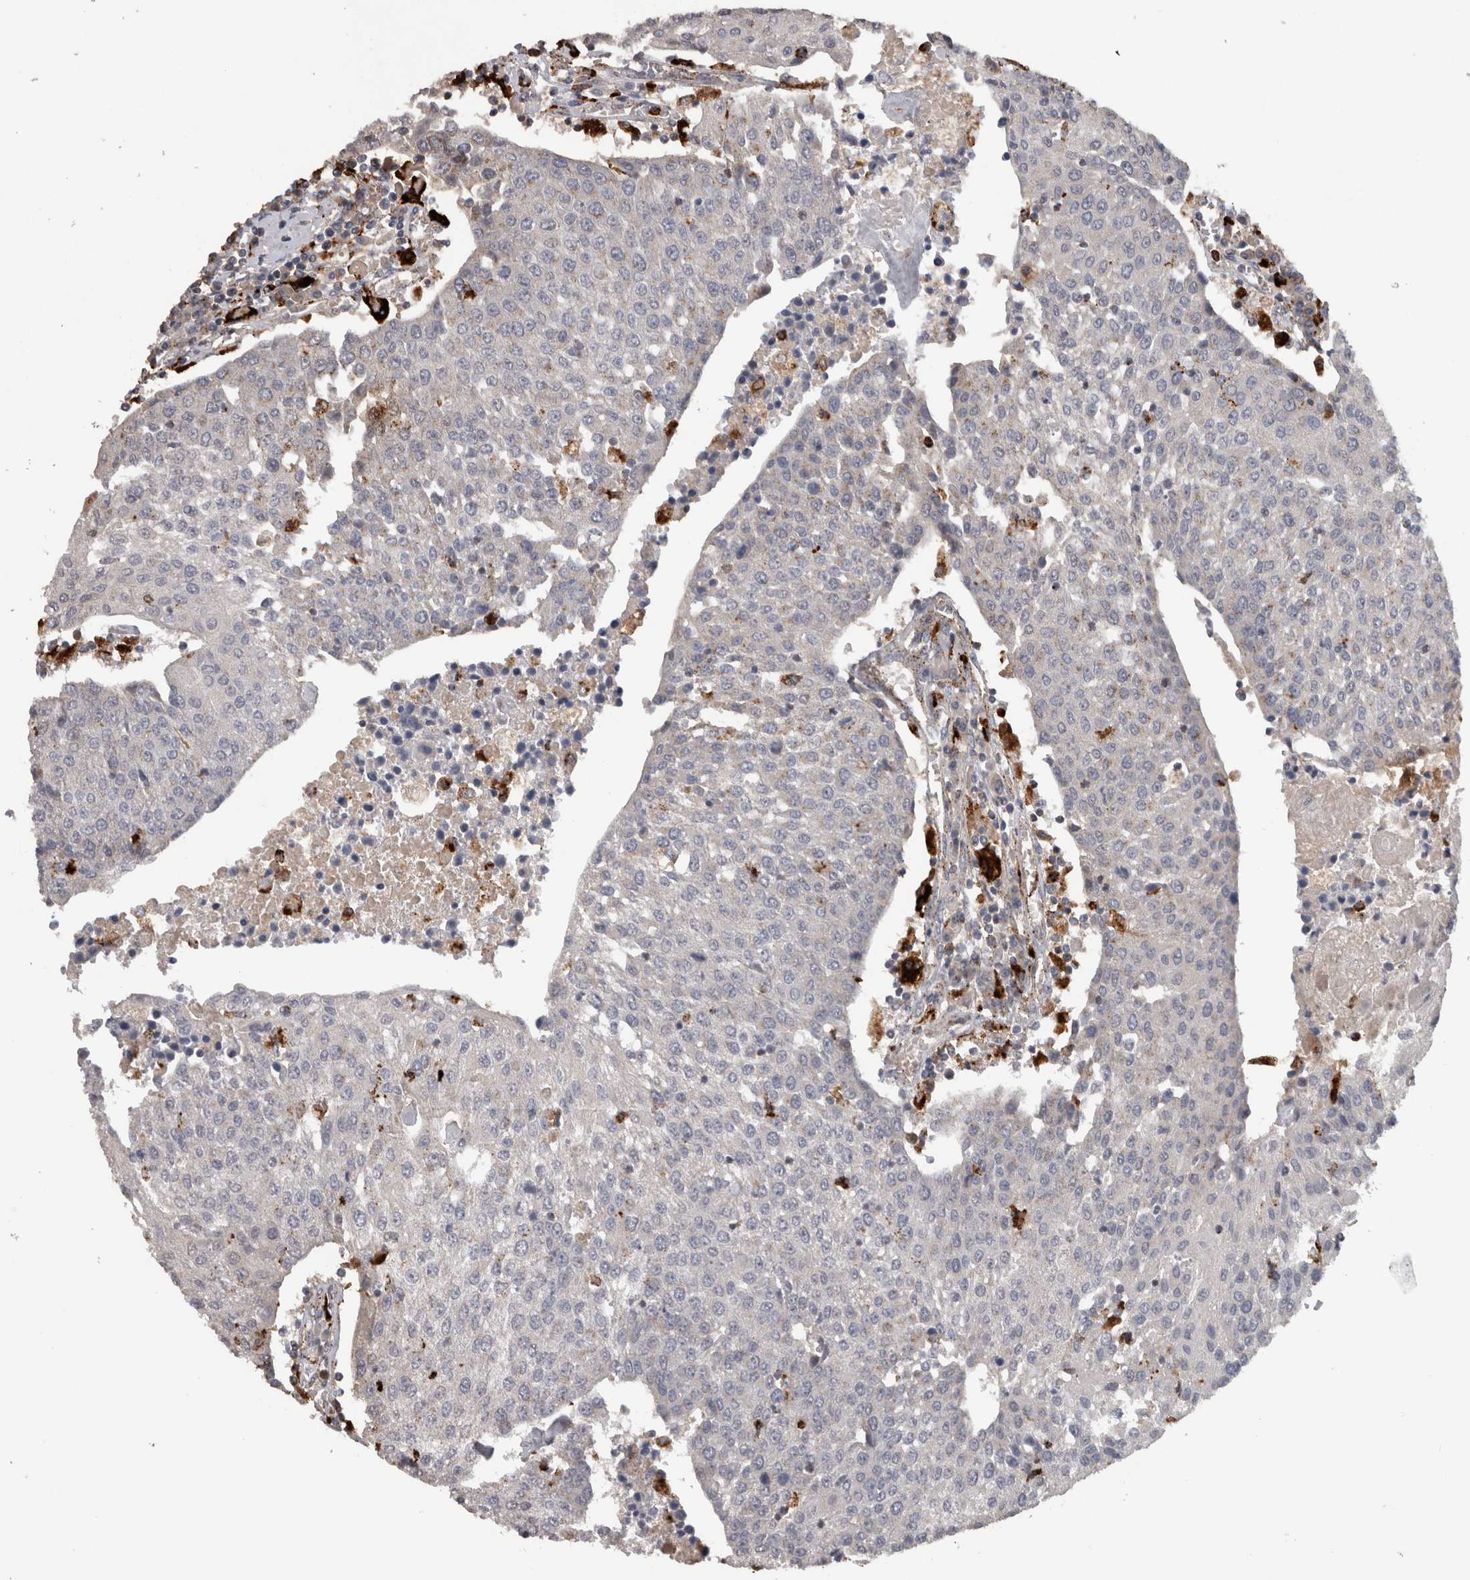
{"staining": {"intensity": "negative", "quantity": "none", "location": "none"}, "tissue": "urothelial cancer", "cell_type": "Tumor cells", "image_type": "cancer", "snomed": [{"axis": "morphology", "description": "Urothelial carcinoma, High grade"}, {"axis": "topography", "description": "Urinary bladder"}], "caption": "A histopathology image of urothelial cancer stained for a protein reveals no brown staining in tumor cells. (DAB IHC visualized using brightfield microscopy, high magnification).", "gene": "CTSZ", "patient": {"sex": "female", "age": 85}}